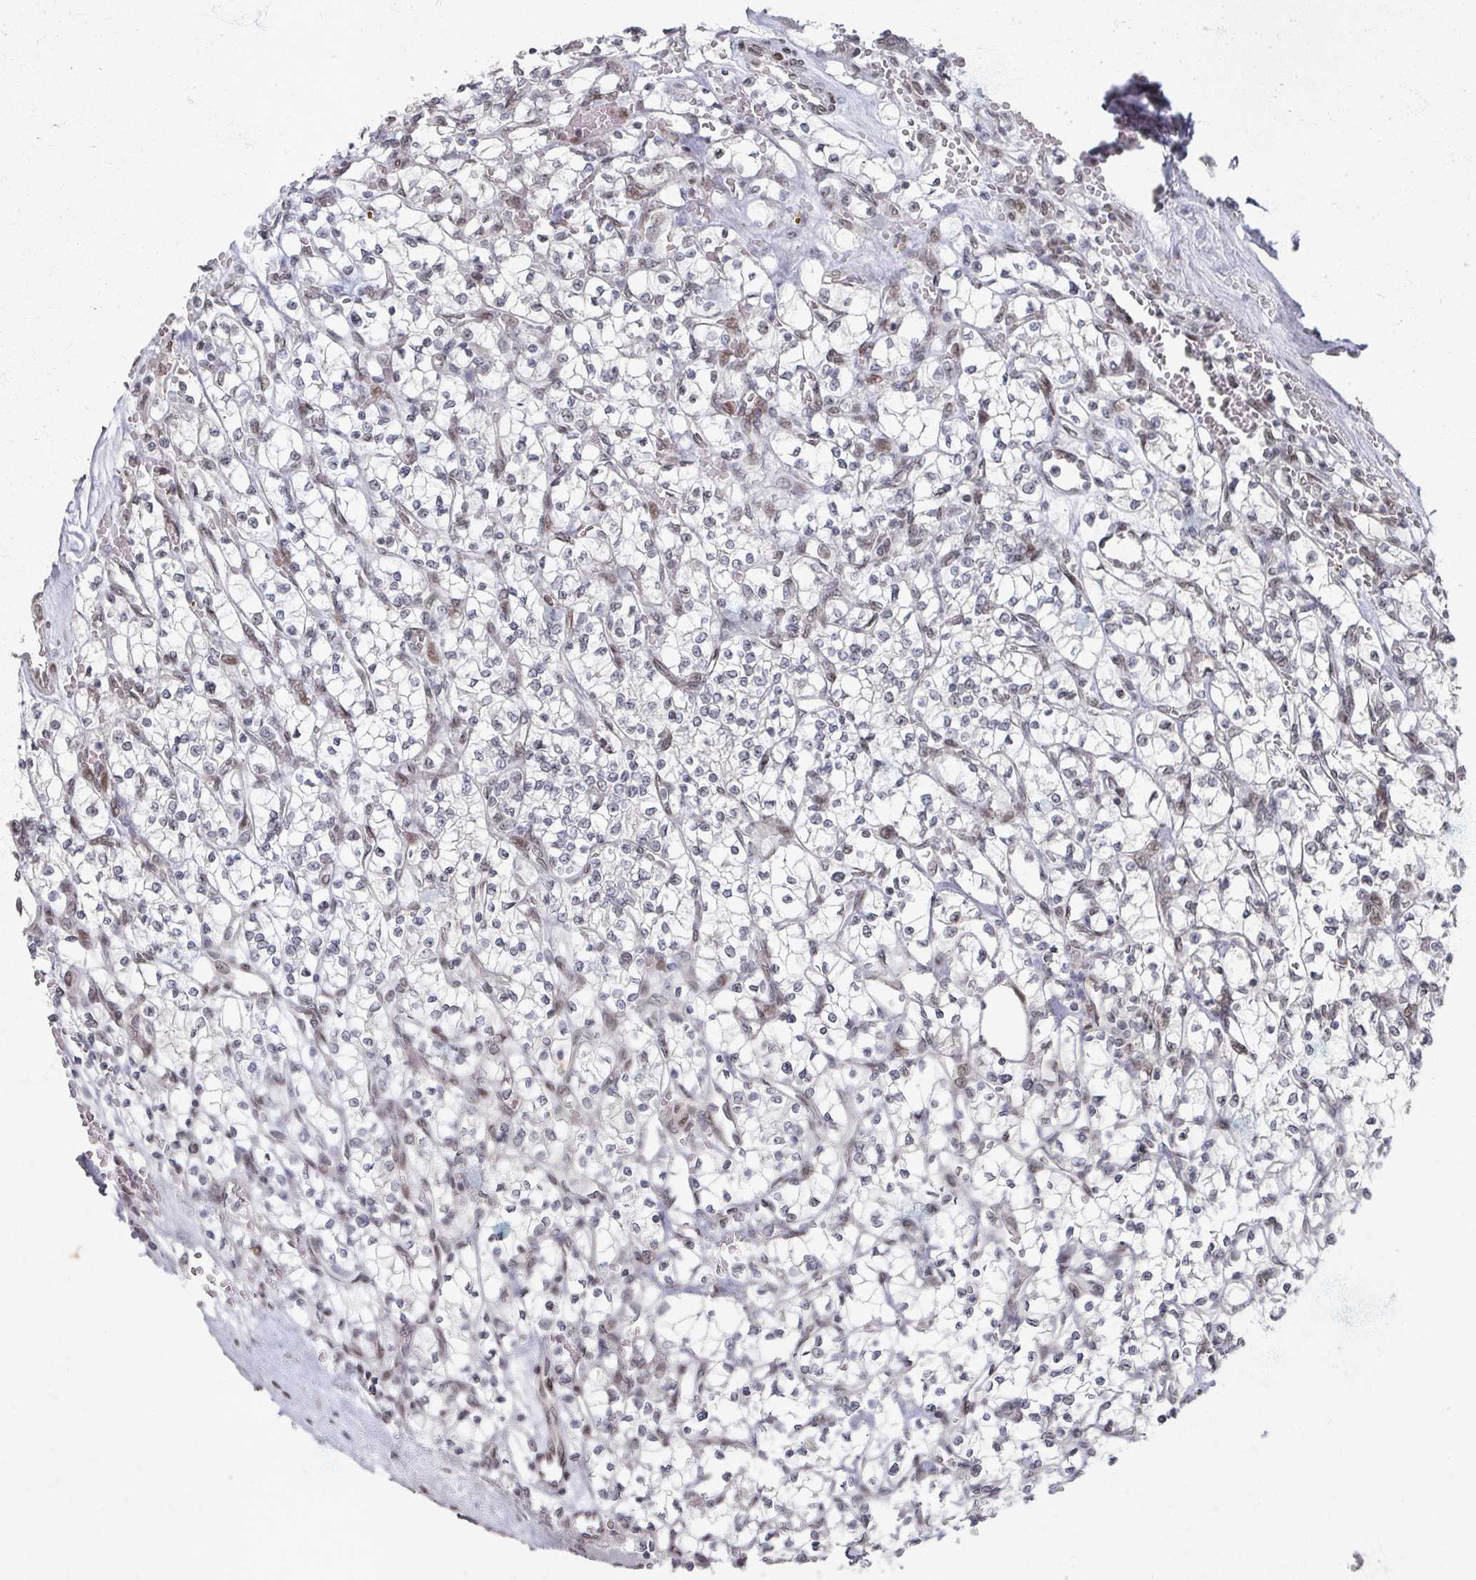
{"staining": {"intensity": "negative", "quantity": "none", "location": "none"}, "tissue": "renal cancer", "cell_type": "Tumor cells", "image_type": "cancer", "snomed": [{"axis": "morphology", "description": "Adenocarcinoma, NOS"}, {"axis": "topography", "description": "Kidney"}], "caption": "Tumor cells are negative for protein expression in human renal cancer (adenocarcinoma). The staining is performed using DAB (3,3'-diaminobenzidine) brown chromogen with nuclei counter-stained in using hematoxylin.", "gene": "PSKH1", "patient": {"sex": "female", "age": 64}}